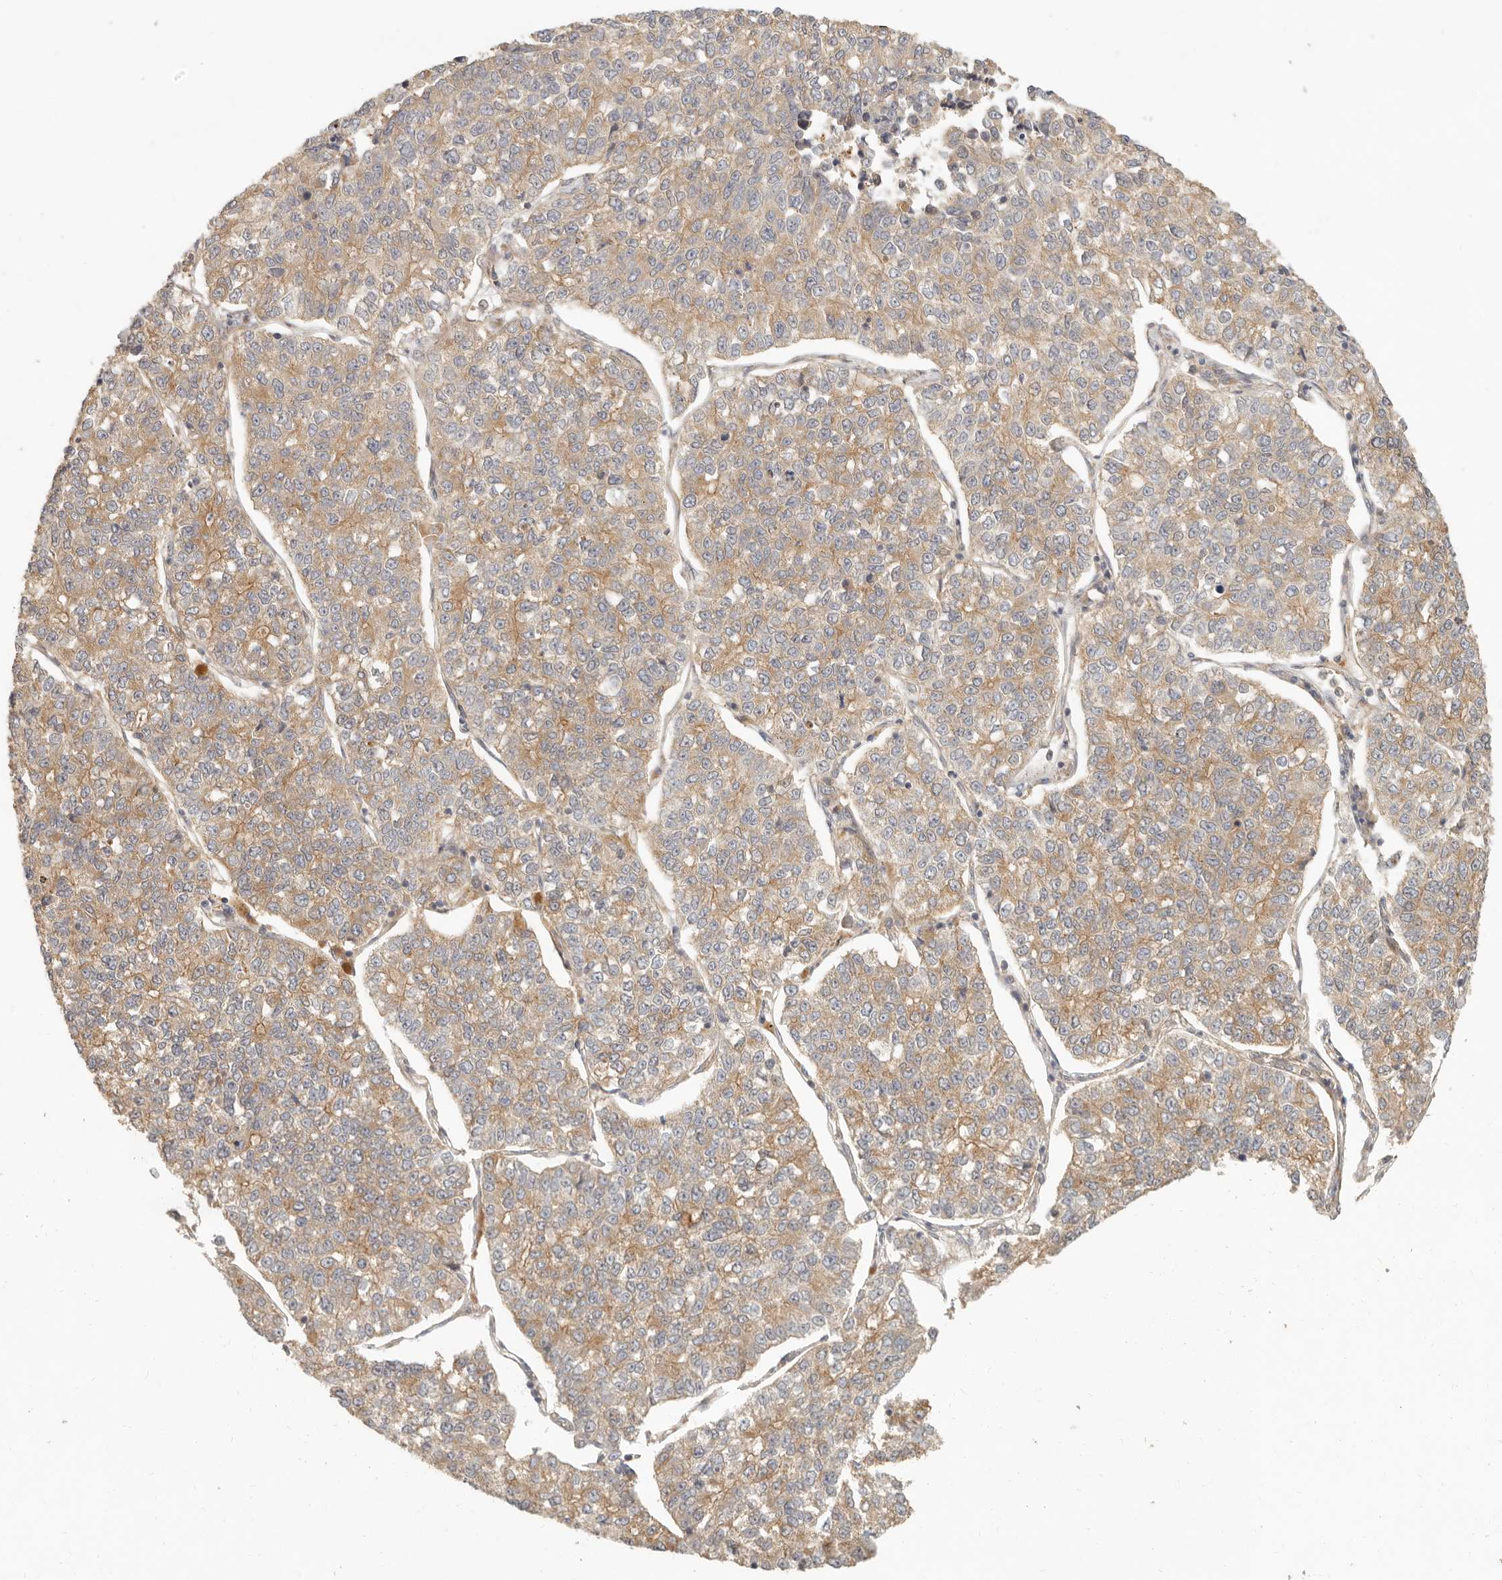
{"staining": {"intensity": "moderate", "quantity": "25%-75%", "location": "cytoplasmic/membranous"}, "tissue": "lung cancer", "cell_type": "Tumor cells", "image_type": "cancer", "snomed": [{"axis": "morphology", "description": "Adenocarcinoma, NOS"}, {"axis": "topography", "description": "Lung"}], "caption": "Lung cancer (adenocarcinoma) stained for a protein reveals moderate cytoplasmic/membranous positivity in tumor cells.", "gene": "VIPR1", "patient": {"sex": "male", "age": 49}}